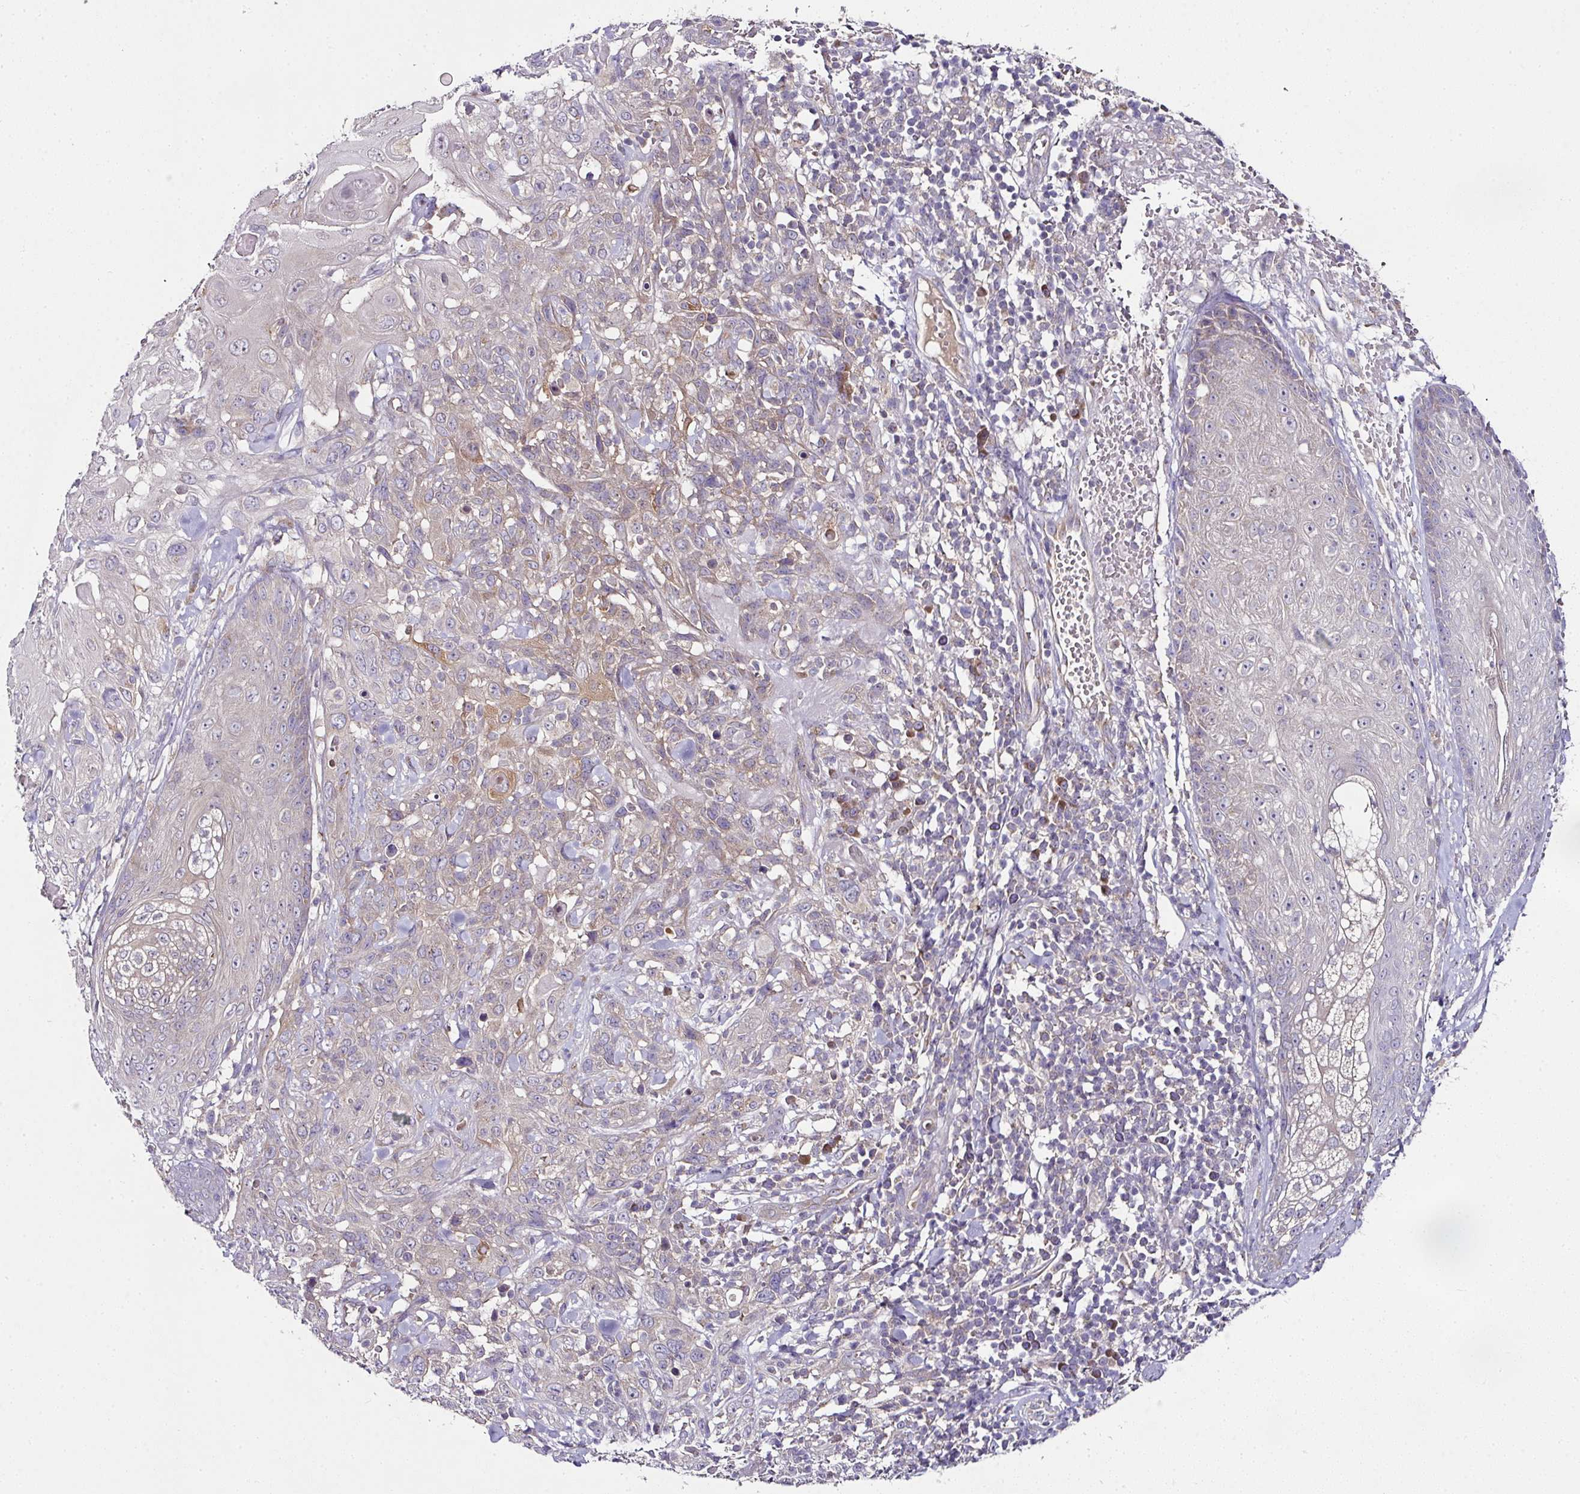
{"staining": {"intensity": "weak", "quantity": "<25%", "location": "cytoplasmic/membranous"}, "tissue": "skin cancer", "cell_type": "Tumor cells", "image_type": "cancer", "snomed": [{"axis": "morphology", "description": "Normal tissue, NOS"}, {"axis": "morphology", "description": "Squamous cell carcinoma, NOS"}, {"axis": "topography", "description": "Skin"}, {"axis": "topography", "description": "Cartilage tissue"}], "caption": "Immunohistochemistry (IHC) image of neoplastic tissue: squamous cell carcinoma (skin) stained with DAB (3,3'-diaminobenzidine) demonstrates no significant protein expression in tumor cells. Nuclei are stained in blue.", "gene": "SKIC2", "patient": {"sex": "female", "age": 79}}